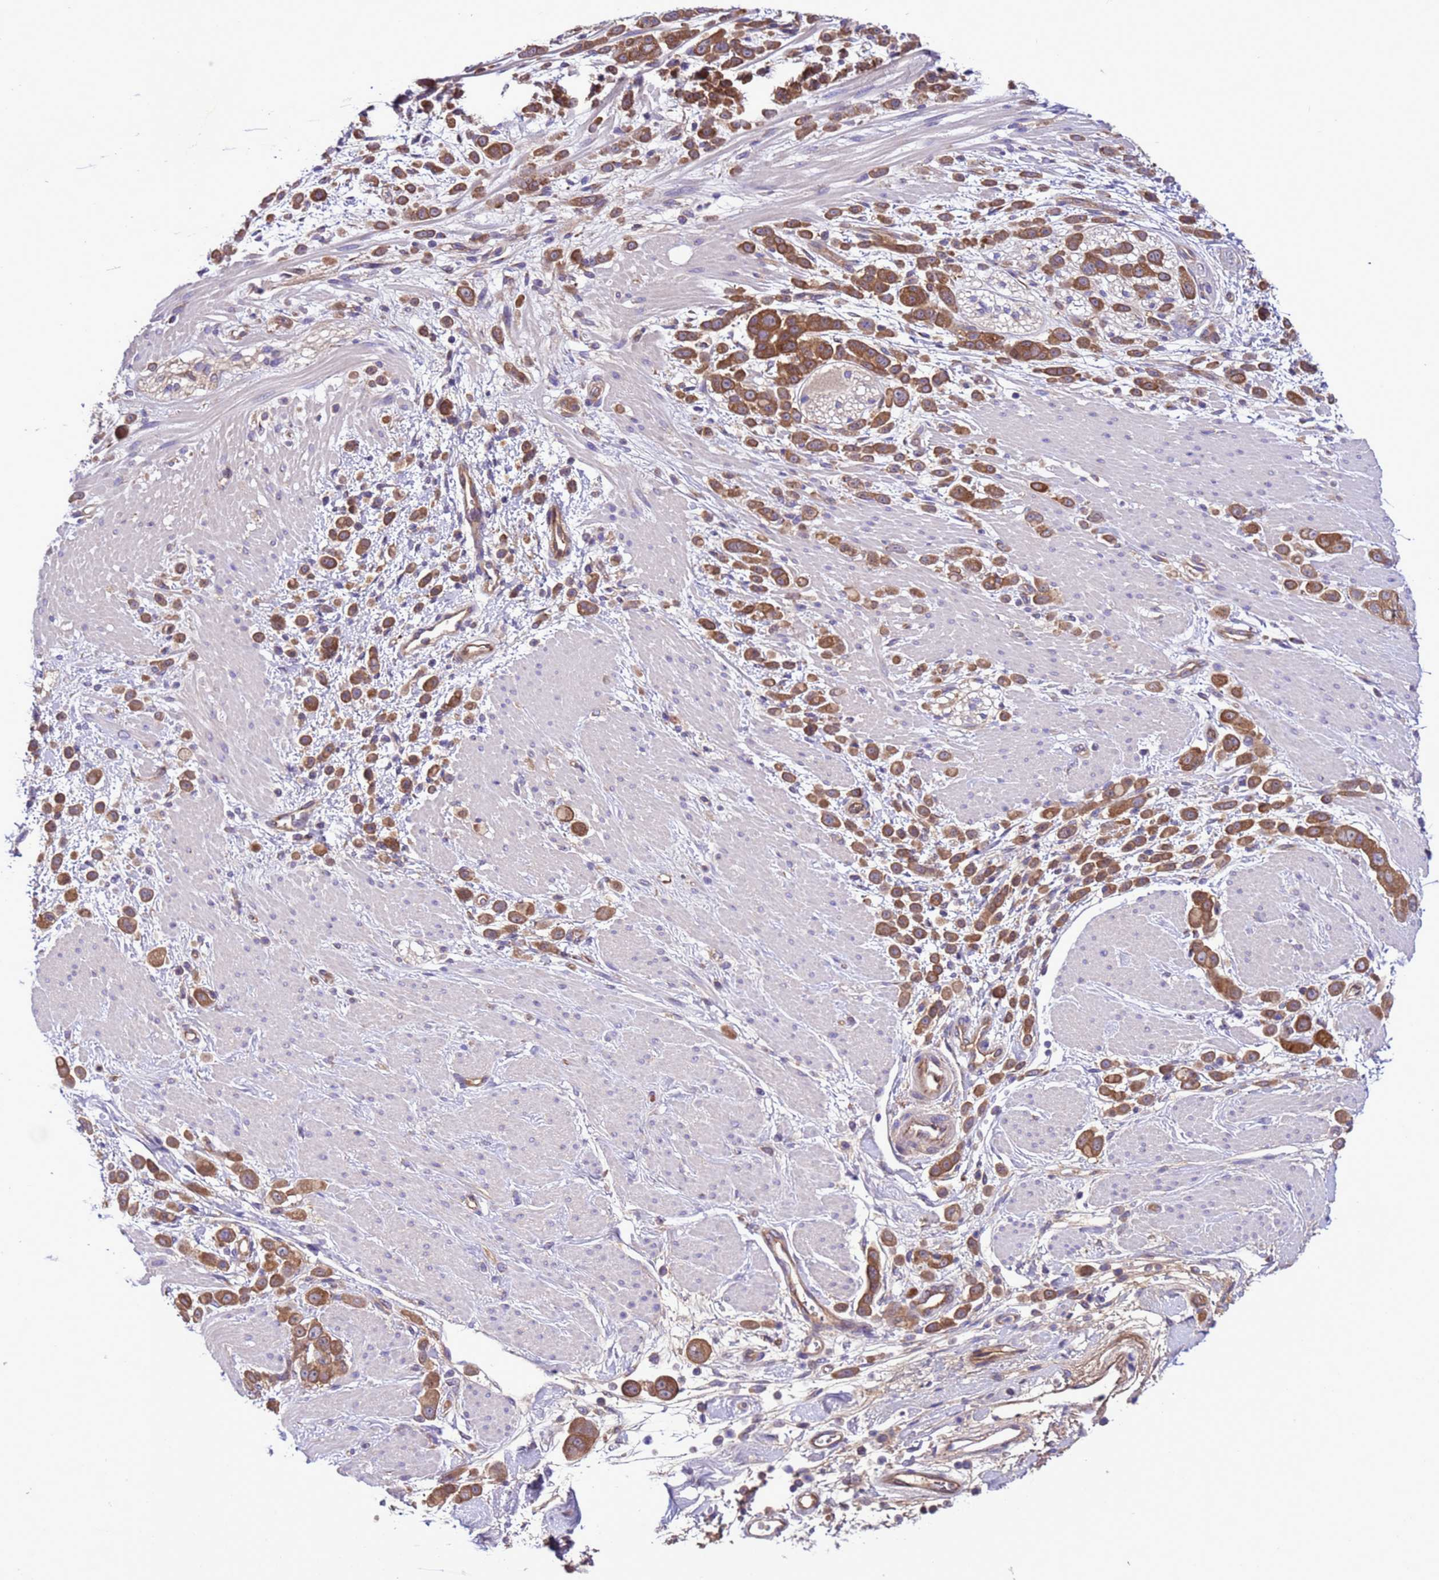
{"staining": {"intensity": "moderate", "quantity": ">75%", "location": "cytoplasmic/membranous"}, "tissue": "pancreatic cancer", "cell_type": "Tumor cells", "image_type": "cancer", "snomed": [{"axis": "morphology", "description": "Normal tissue, NOS"}, {"axis": "morphology", "description": "Adenocarcinoma, NOS"}, {"axis": "topography", "description": "Pancreas"}], "caption": "An immunohistochemistry image of neoplastic tissue is shown. Protein staining in brown highlights moderate cytoplasmic/membranous positivity in pancreatic cancer (adenocarcinoma) within tumor cells.", "gene": "RABEP2", "patient": {"sex": "female", "age": 64}}